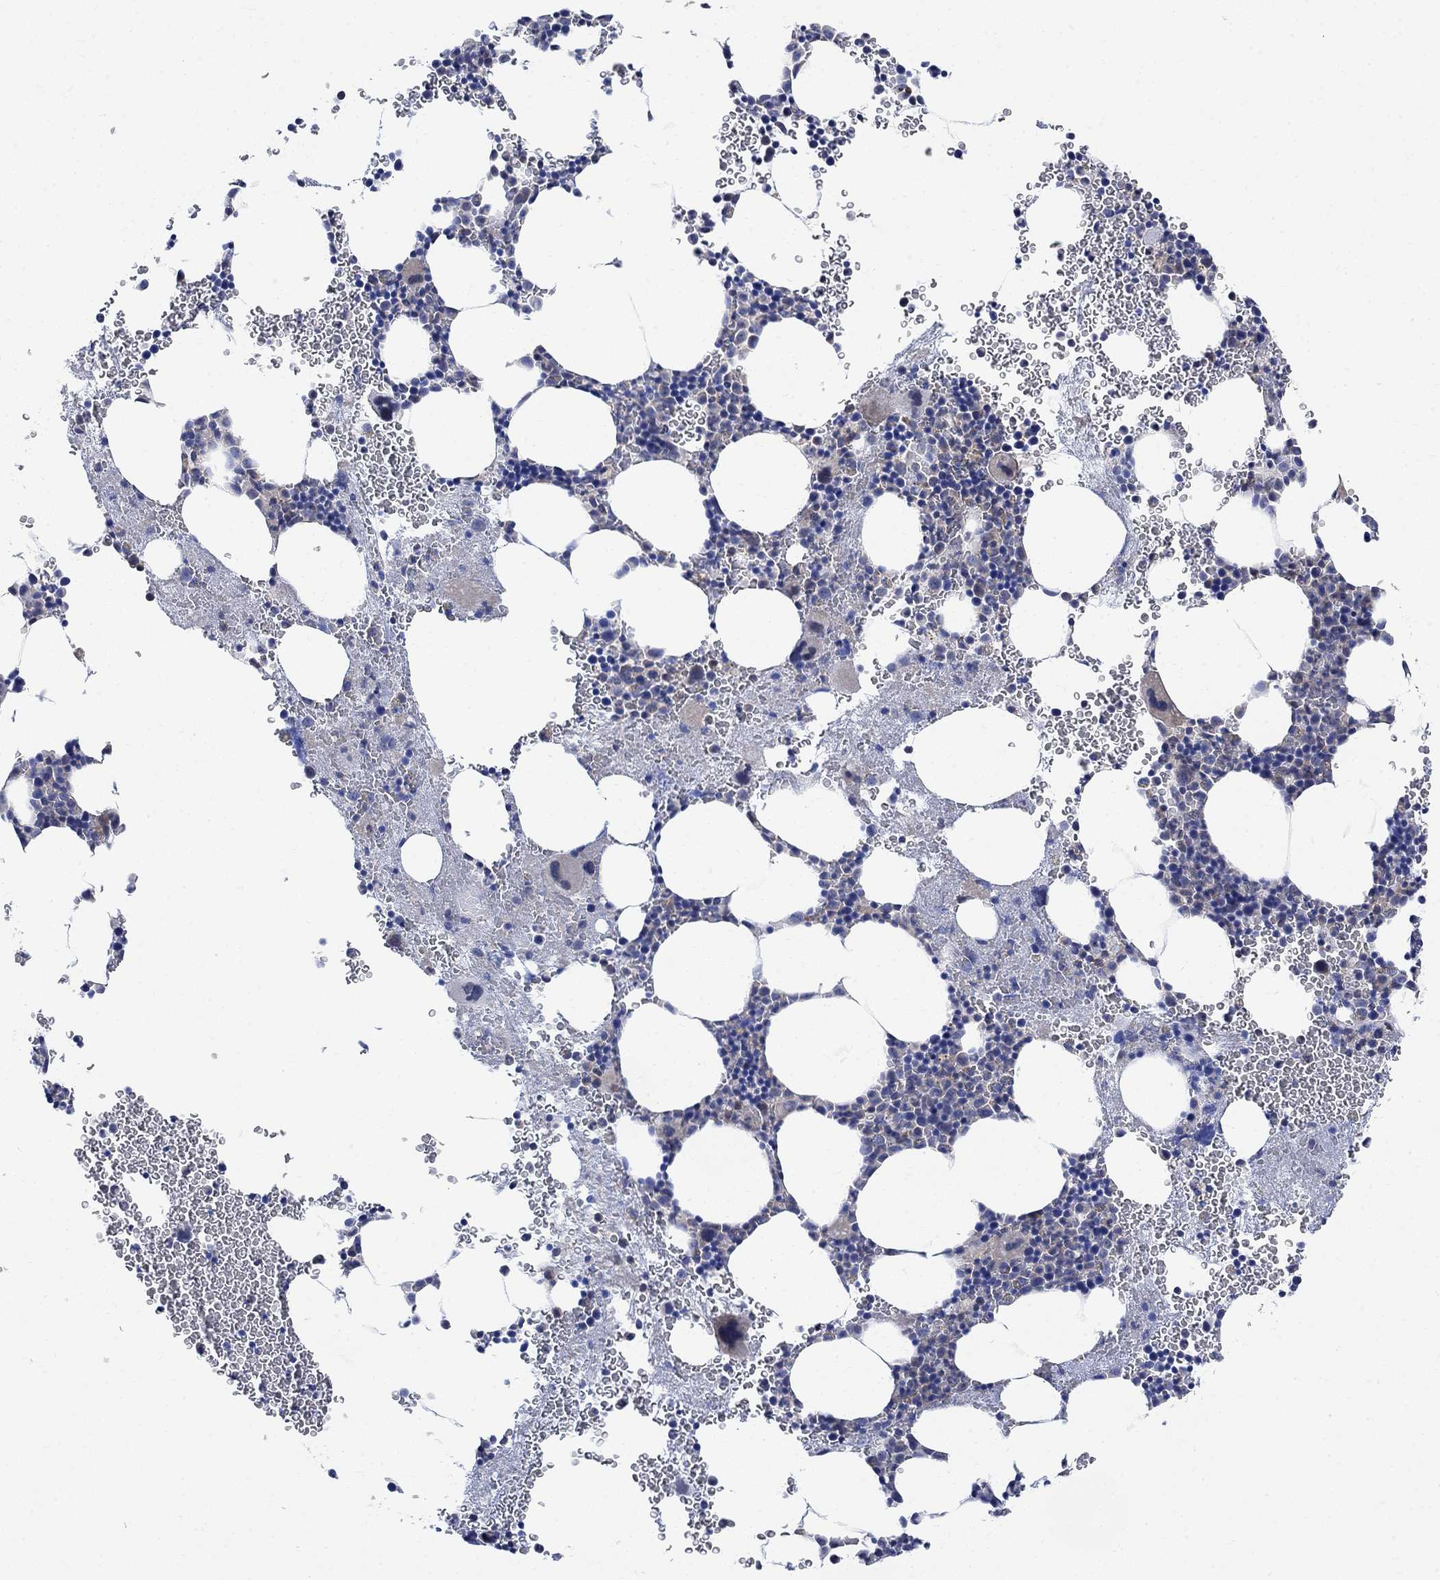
{"staining": {"intensity": "weak", "quantity": "<25%", "location": "cytoplasmic/membranous"}, "tissue": "bone marrow", "cell_type": "Hematopoietic cells", "image_type": "normal", "snomed": [{"axis": "morphology", "description": "Normal tissue, NOS"}, {"axis": "topography", "description": "Bone marrow"}], "caption": "Histopathology image shows no significant protein positivity in hematopoietic cells of benign bone marrow. (DAB (3,3'-diaminobenzidine) IHC visualized using brightfield microscopy, high magnification).", "gene": "ARSK", "patient": {"sex": "male", "age": 50}}